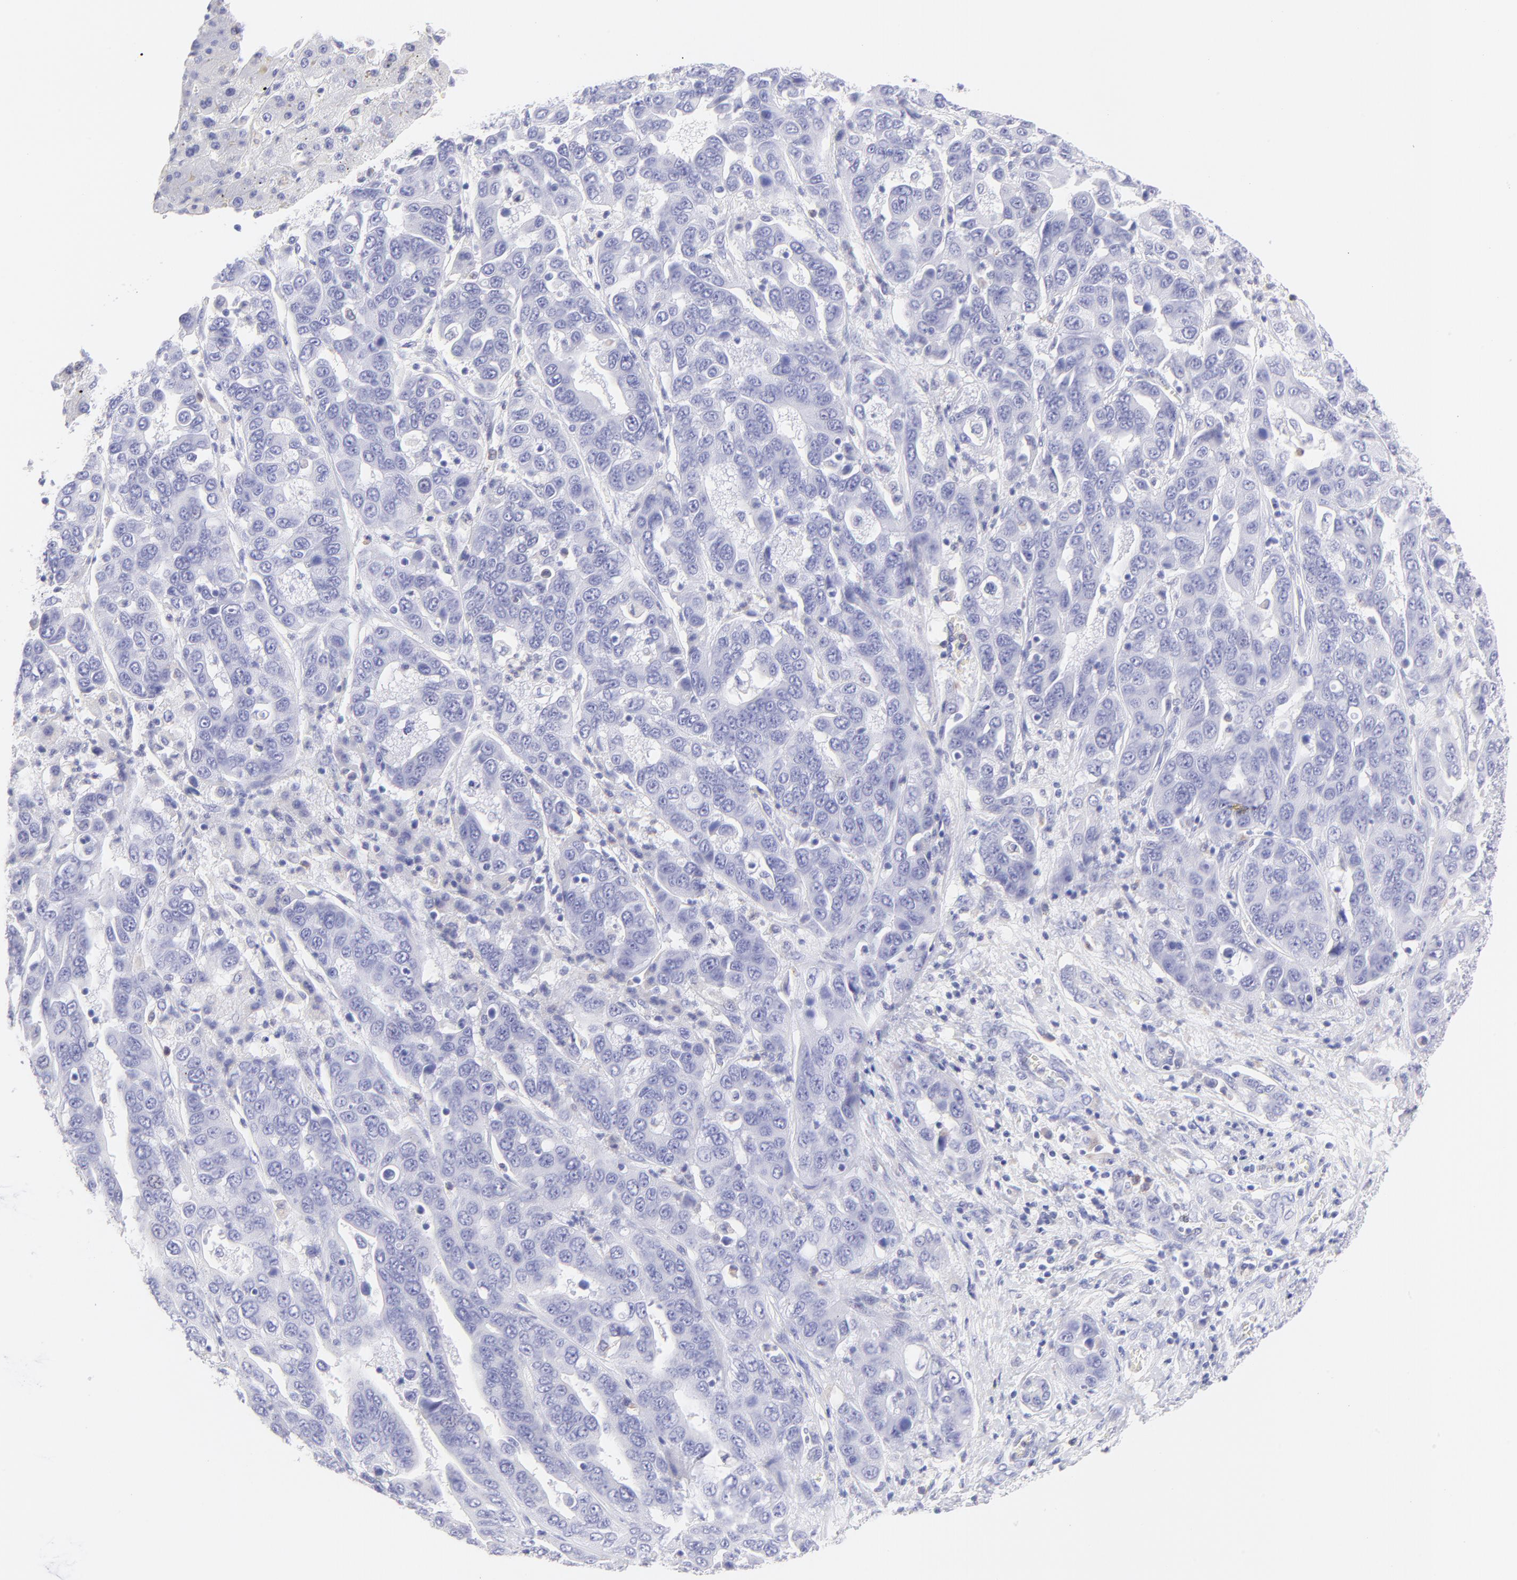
{"staining": {"intensity": "negative", "quantity": "none", "location": "none"}, "tissue": "liver cancer", "cell_type": "Tumor cells", "image_type": "cancer", "snomed": [{"axis": "morphology", "description": "Cholangiocarcinoma"}, {"axis": "topography", "description": "Liver"}], "caption": "Immunohistochemical staining of human cholangiocarcinoma (liver) demonstrates no significant staining in tumor cells.", "gene": "IRAG2", "patient": {"sex": "female", "age": 52}}